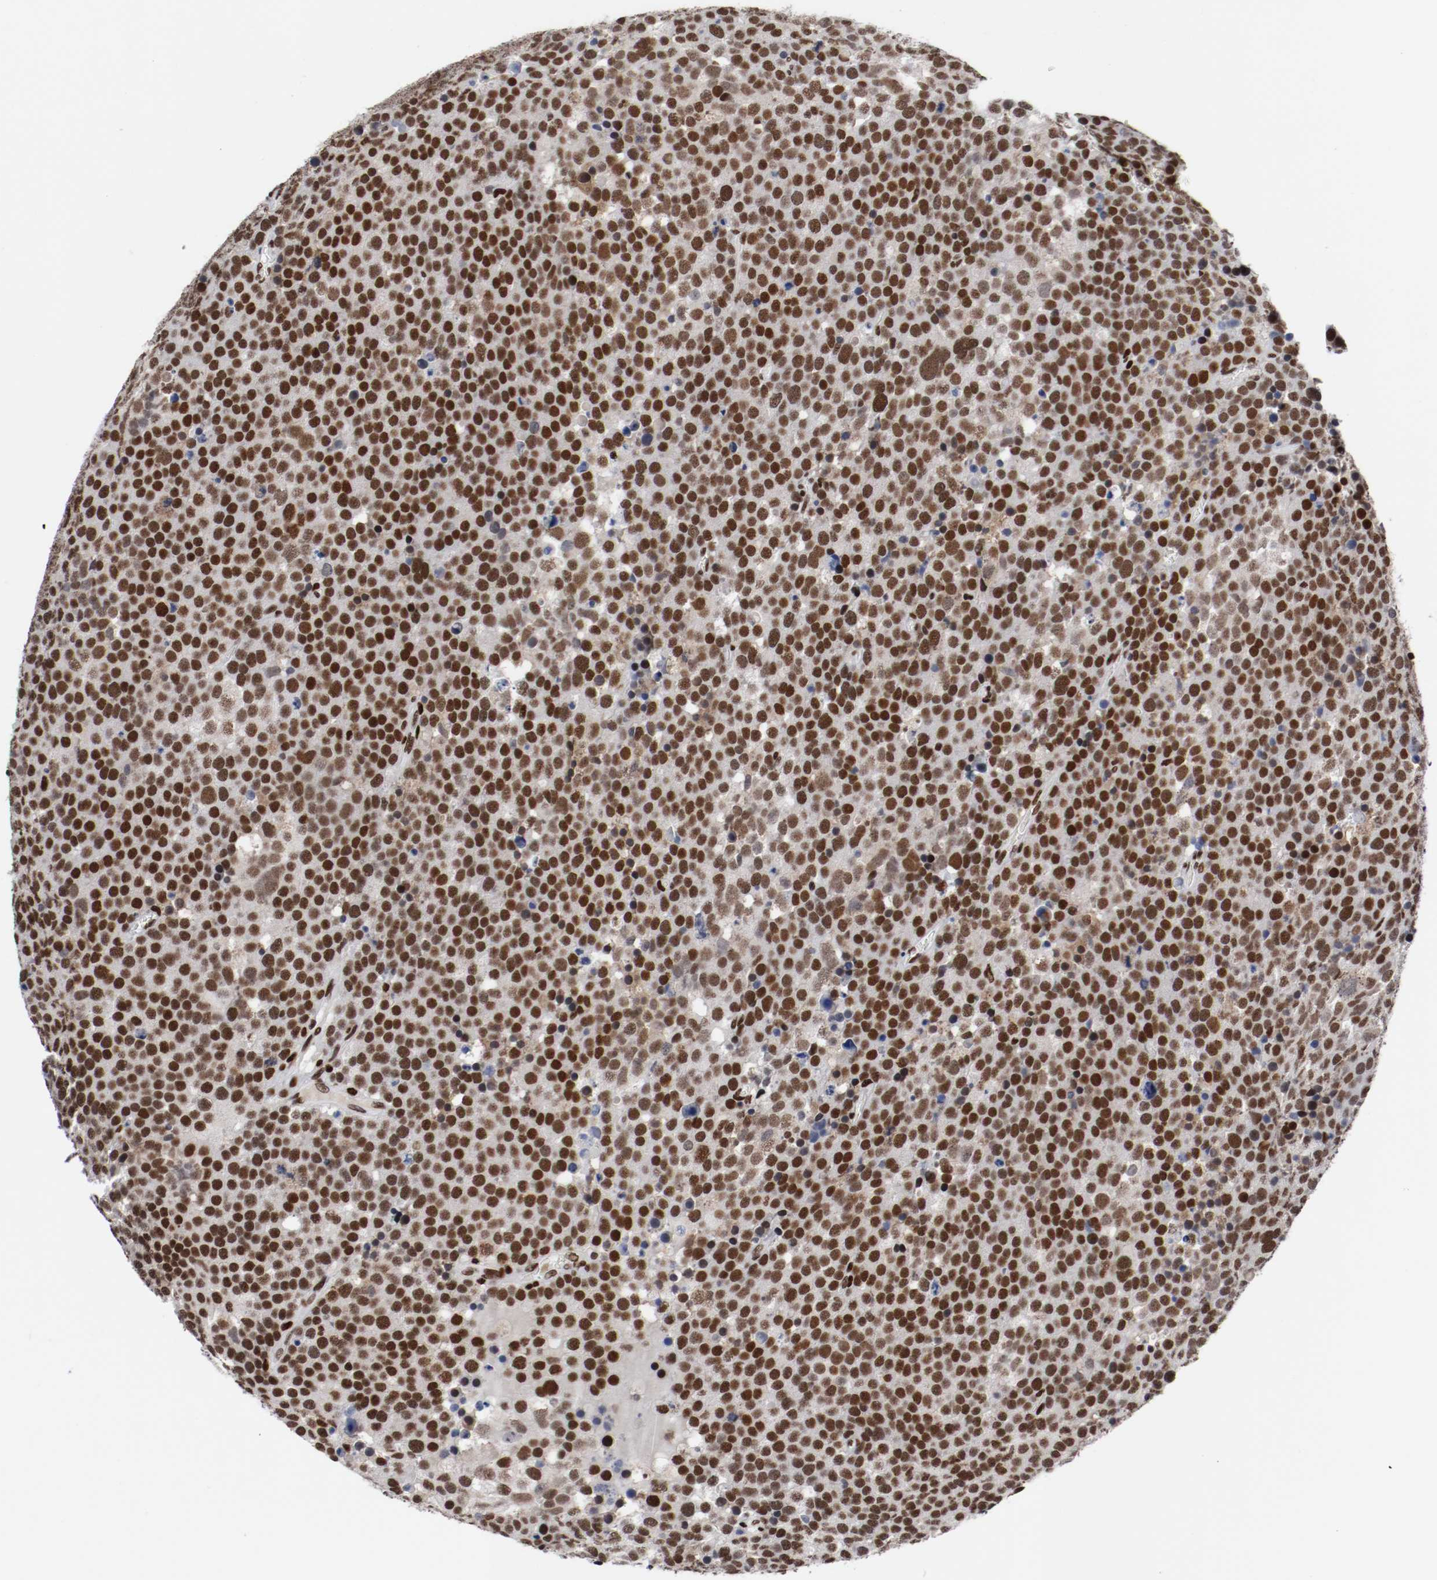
{"staining": {"intensity": "strong", "quantity": "25%-75%", "location": "nuclear"}, "tissue": "testis cancer", "cell_type": "Tumor cells", "image_type": "cancer", "snomed": [{"axis": "morphology", "description": "Seminoma, NOS"}, {"axis": "topography", "description": "Testis"}], "caption": "Testis cancer (seminoma) tissue reveals strong nuclear expression in about 25%-75% of tumor cells, visualized by immunohistochemistry. (DAB (3,3'-diaminobenzidine) IHC, brown staining for protein, blue staining for nuclei).", "gene": "MEF2D", "patient": {"sex": "male", "age": 71}}